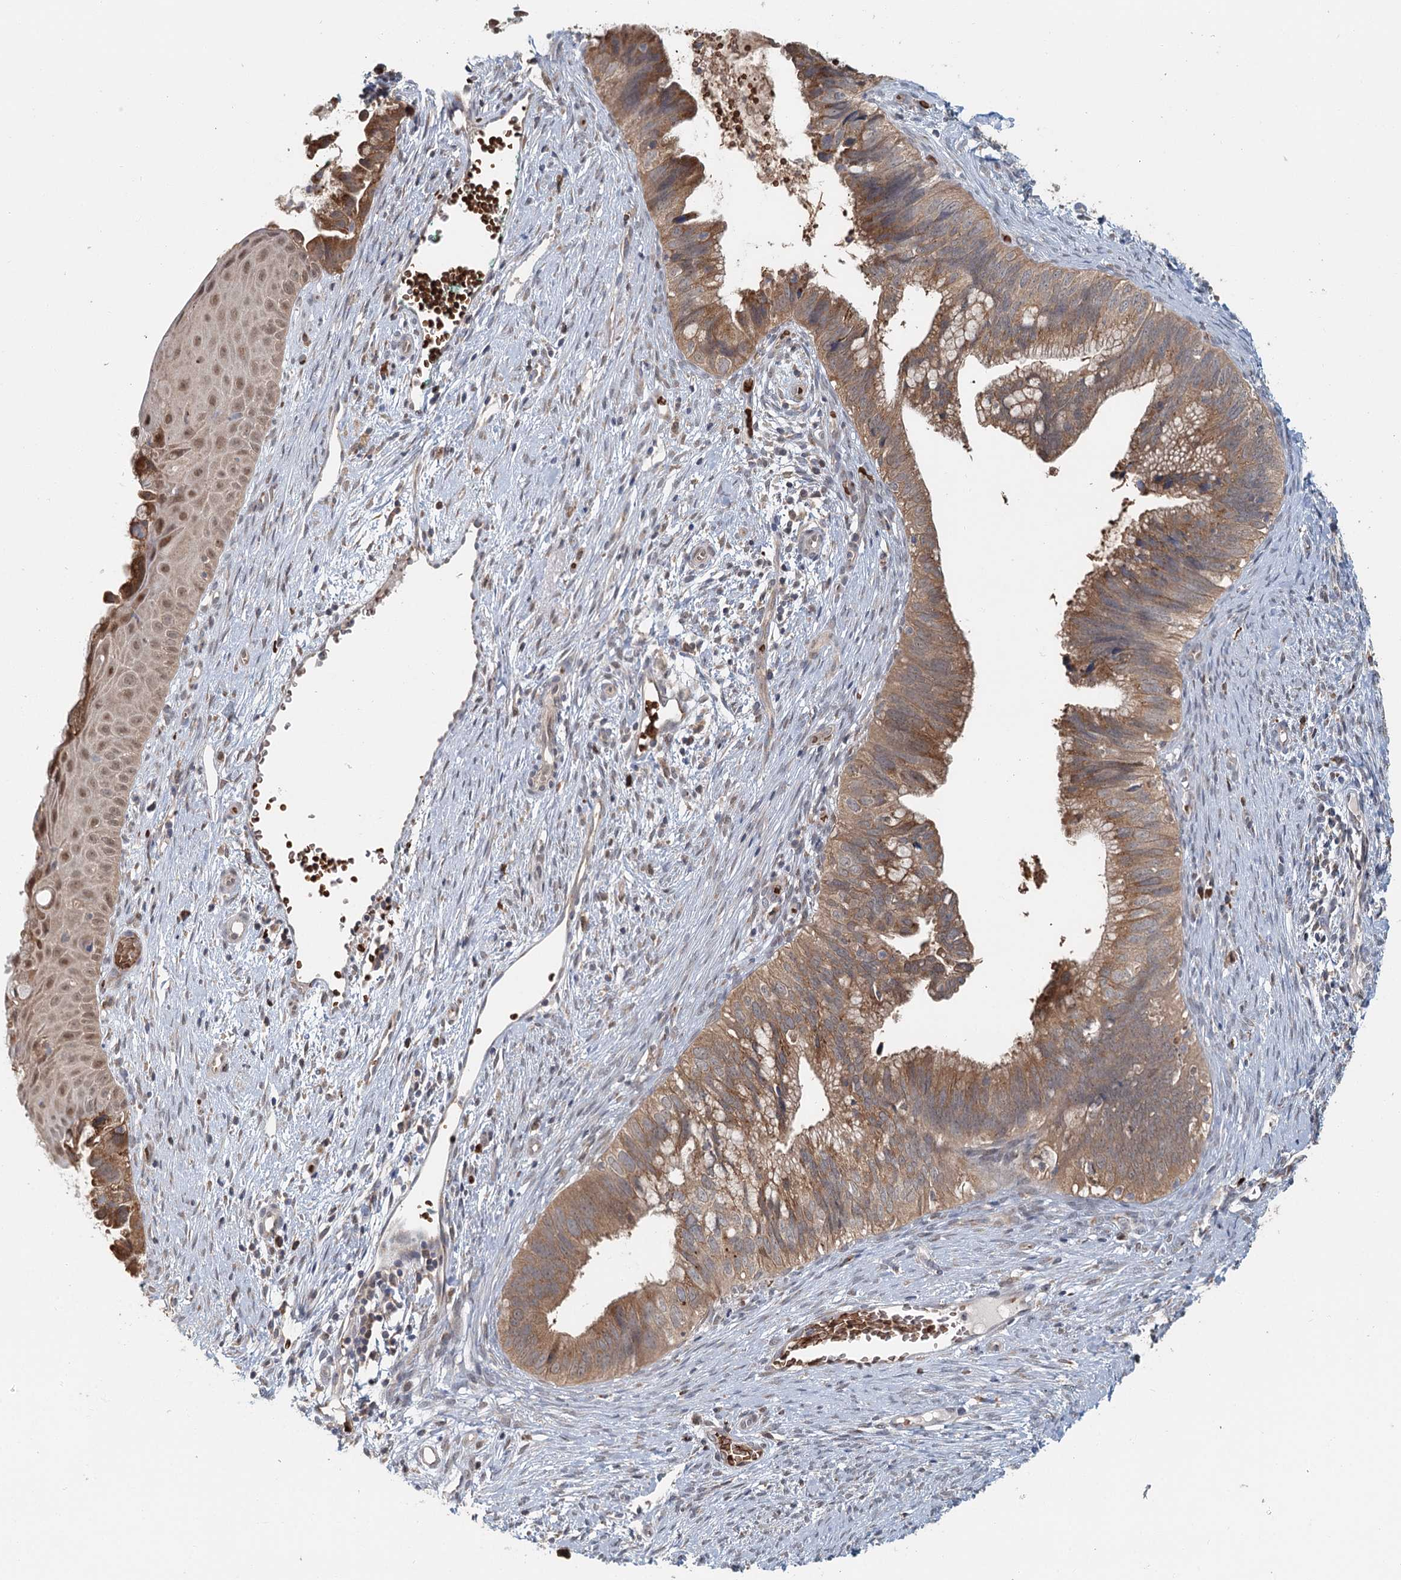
{"staining": {"intensity": "moderate", "quantity": ">75%", "location": "cytoplasmic/membranous"}, "tissue": "cervical cancer", "cell_type": "Tumor cells", "image_type": "cancer", "snomed": [{"axis": "morphology", "description": "Adenocarcinoma, NOS"}, {"axis": "topography", "description": "Cervix"}], "caption": "Adenocarcinoma (cervical) tissue exhibits moderate cytoplasmic/membranous positivity in approximately >75% of tumor cells", "gene": "ADK", "patient": {"sex": "female", "age": 42}}